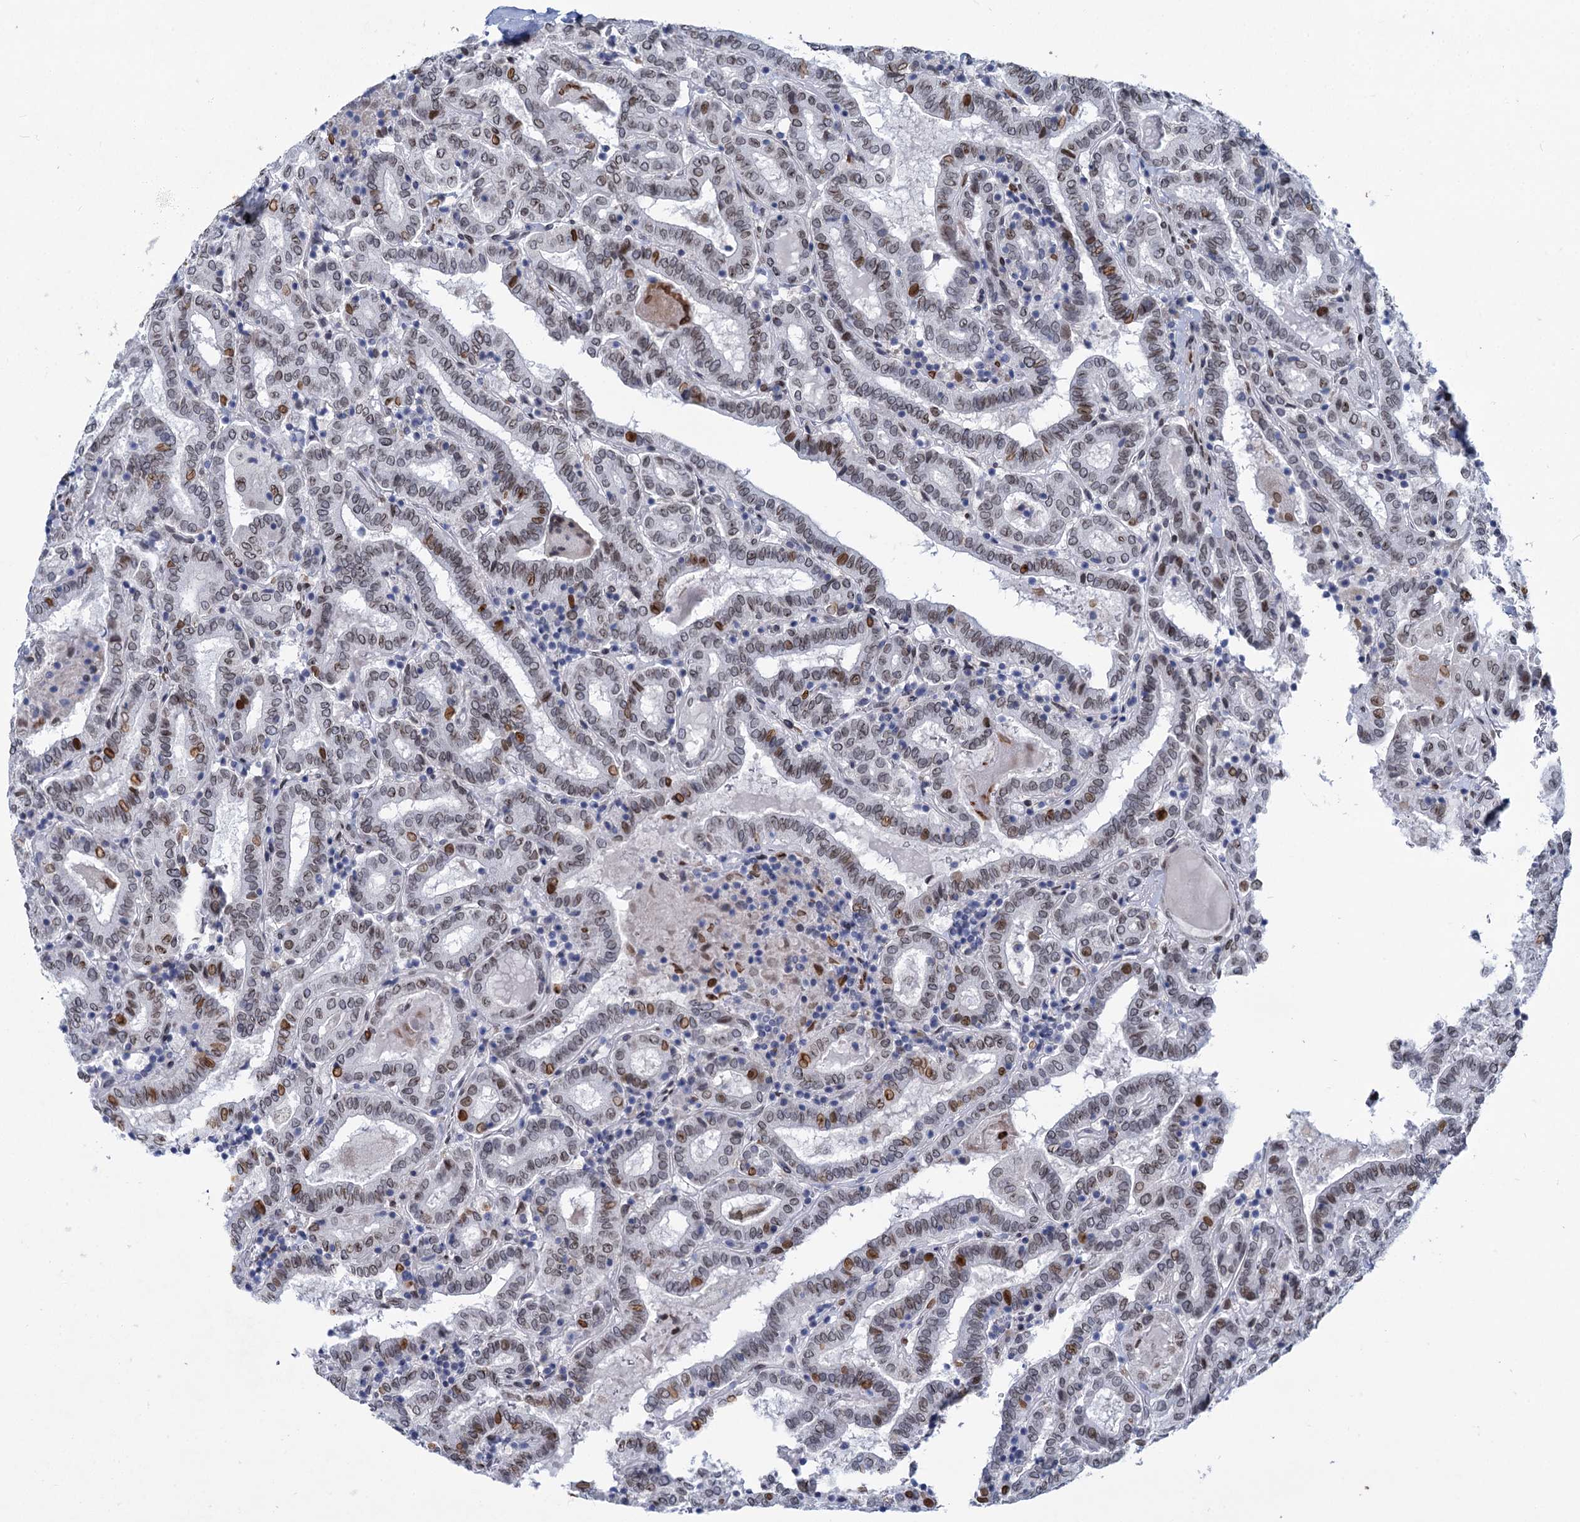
{"staining": {"intensity": "moderate", "quantity": ">75%", "location": "cytoplasmic/membranous,nuclear"}, "tissue": "thyroid cancer", "cell_type": "Tumor cells", "image_type": "cancer", "snomed": [{"axis": "morphology", "description": "Papillary adenocarcinoma, NOS"}, {"axis": "topography", "description": "Thyroid gland"}], "caption": "Protein positivity by immunohistochemistry shows moderate cytoplasmic/membranous and nuclear positivity in approximately >75% of tumor cells in thyroid cancer (papillary adenocarcinoma).", "gene": "PRSS35", "patient": {"sex": "female", "age": 72}}